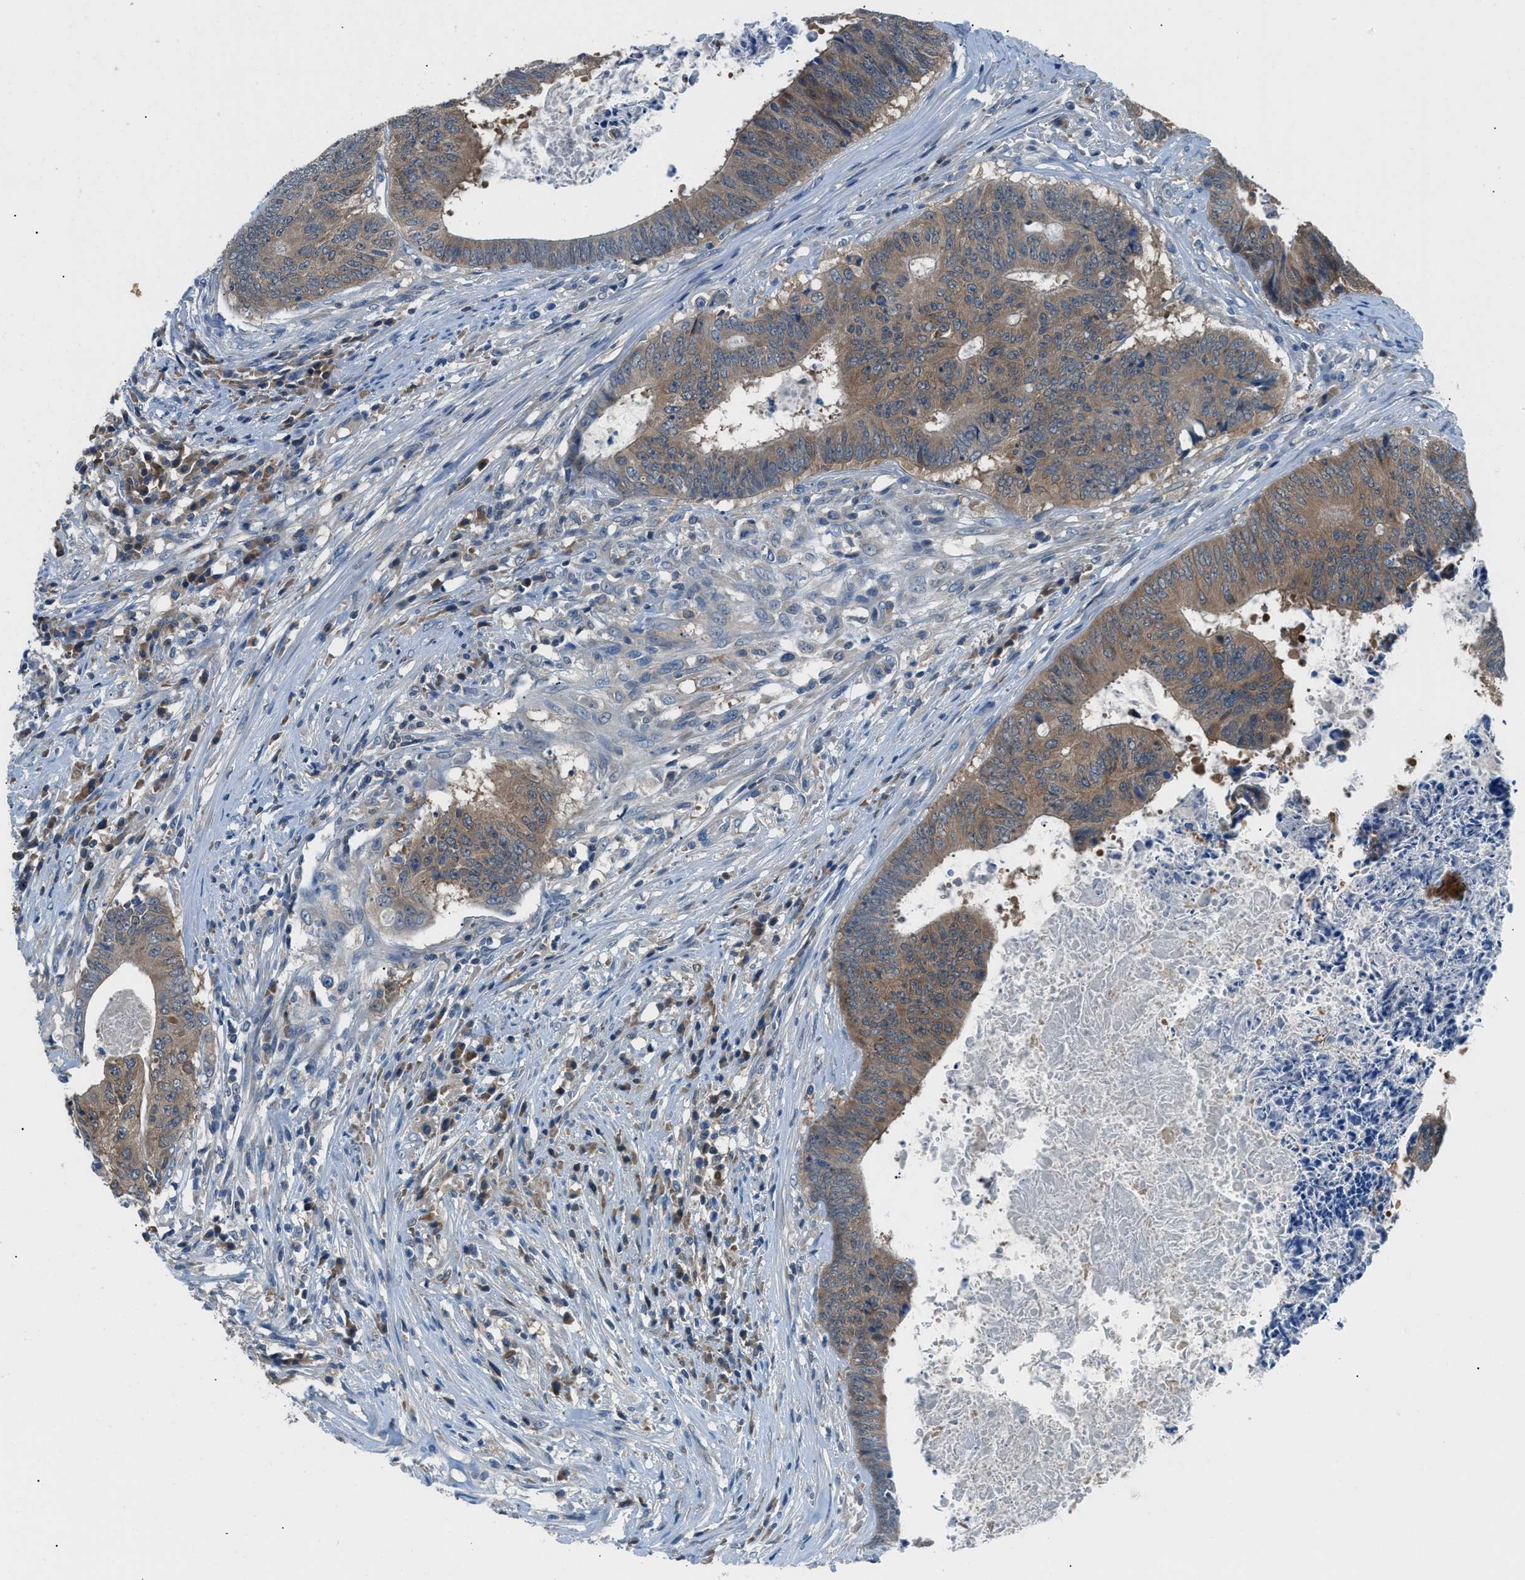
{"staining": {"intensity": "moderate", "quantity": ">75%", "location": "cytoplasmic/membranous"}, "tissue": "colorectal cancer", "cell_type": "Tumor cells", "image_type": "cancer", "snomed": [{"axis": "morphology", "description": "Adenocarcinoma, NOS"}, {"axis": "topography", "description": "Rectum"}], "caption": "Adenocarcinoma (colorectal) was stained to show a protein in brown. There is medium levels of moderate cytoplasmic/membranous staining in approximately >75% of tumor cells. (DAB IHC, brown staining for protein, blue staining for nuclei).", "gene": "ACP1", "patient": {"sex": "male", "age": 72}}